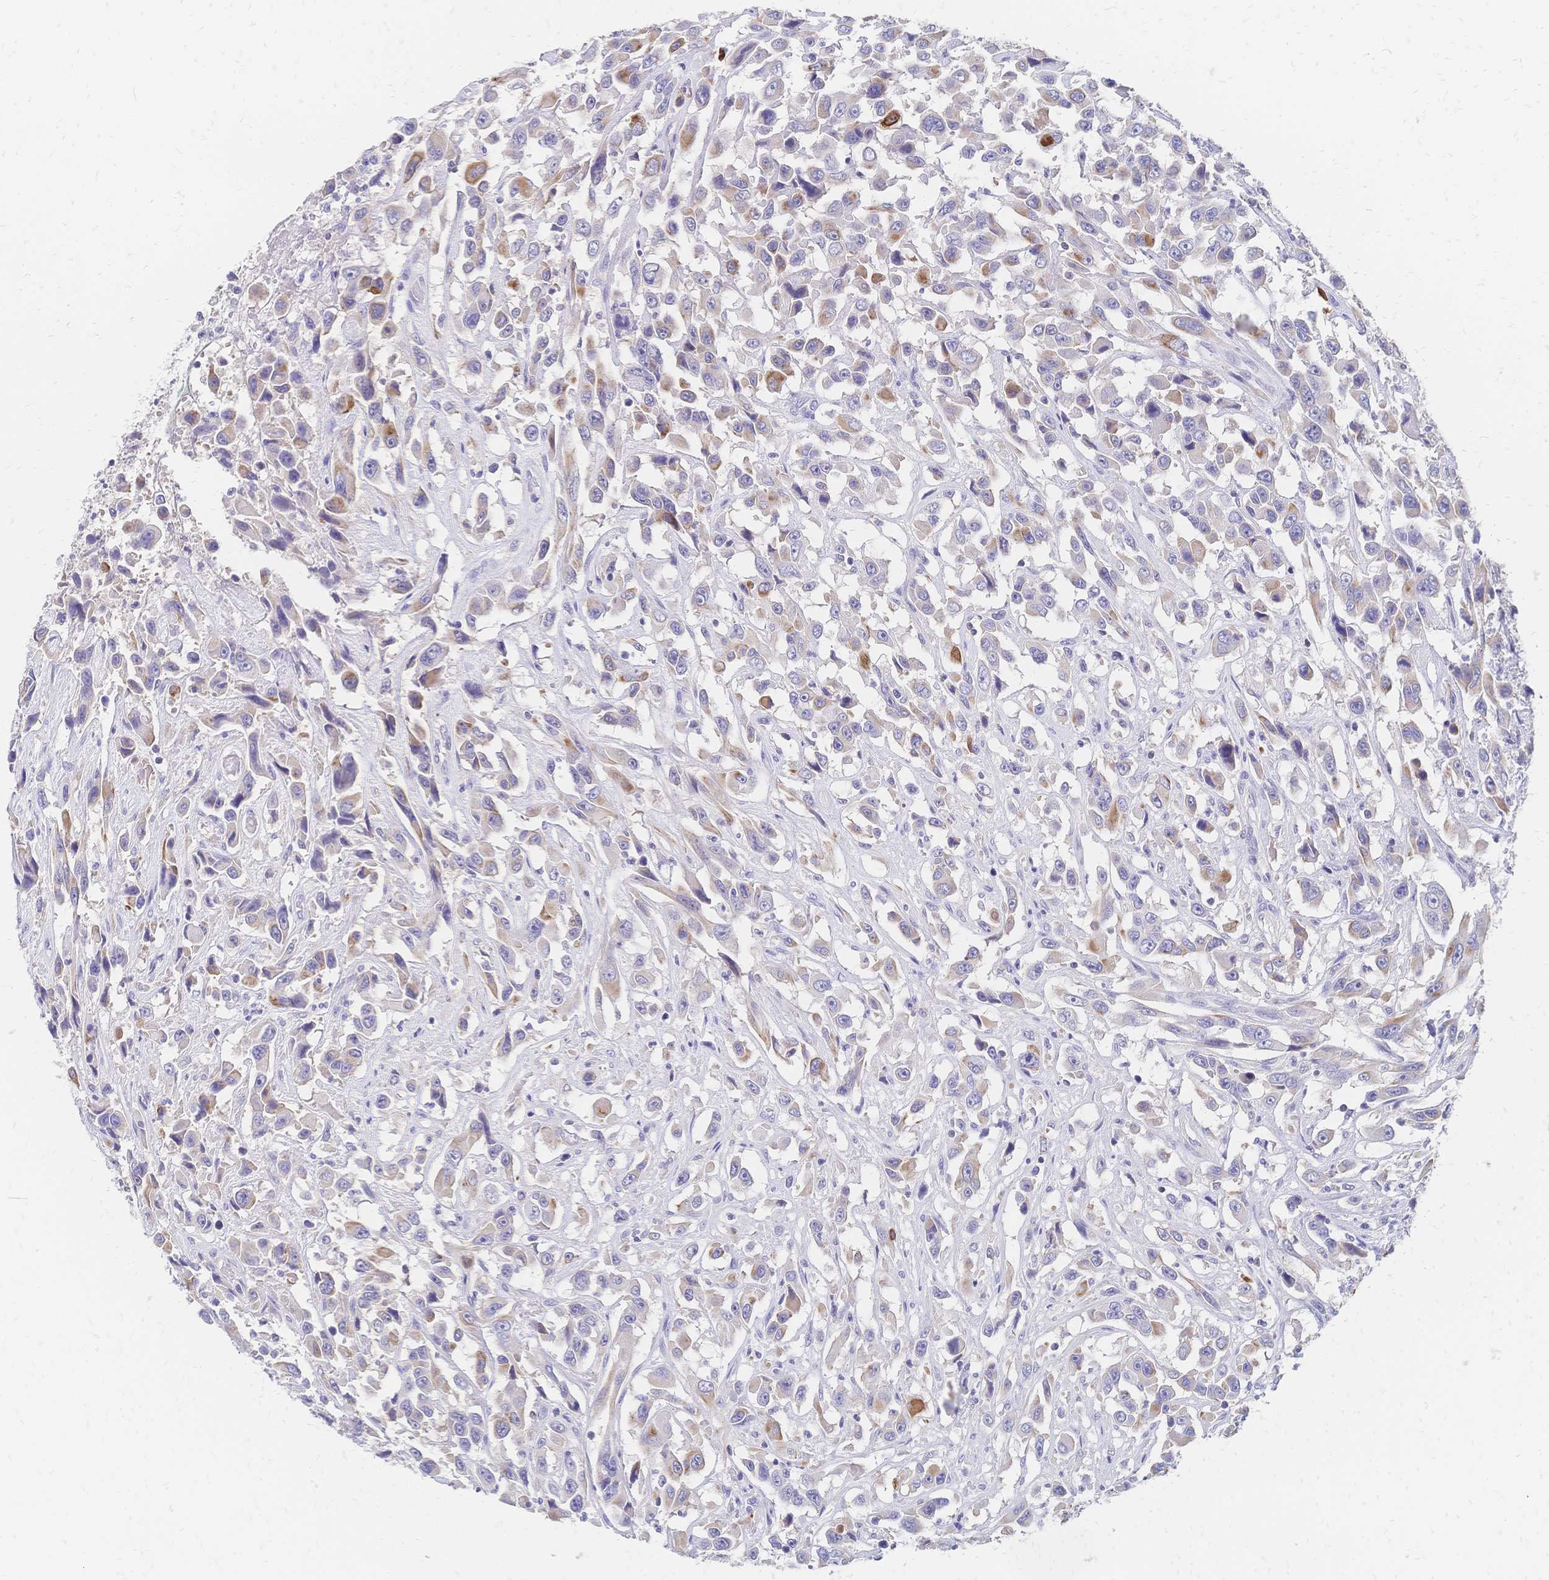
{"staining": {"intensity": "moderate", "quantity": "25%-75%", "location": "cytoplasmic/membranous"}, "tissue": "urothelial cancer", "cell_type": "Tumor cells", "image_type": "cancer", "snomed": [{"axis": "morphology", "description": "Urothelial carcinoma, High grade"}, {"axis": "topography", "description": "Urinary bladder"}], "caption": "Urothelial cancer stained for a protein shows moderate cytoplasmic/membranous positivity in tumor cells.", "gene": "DTNB", "patient": {"sex": "male", "age": 53}}